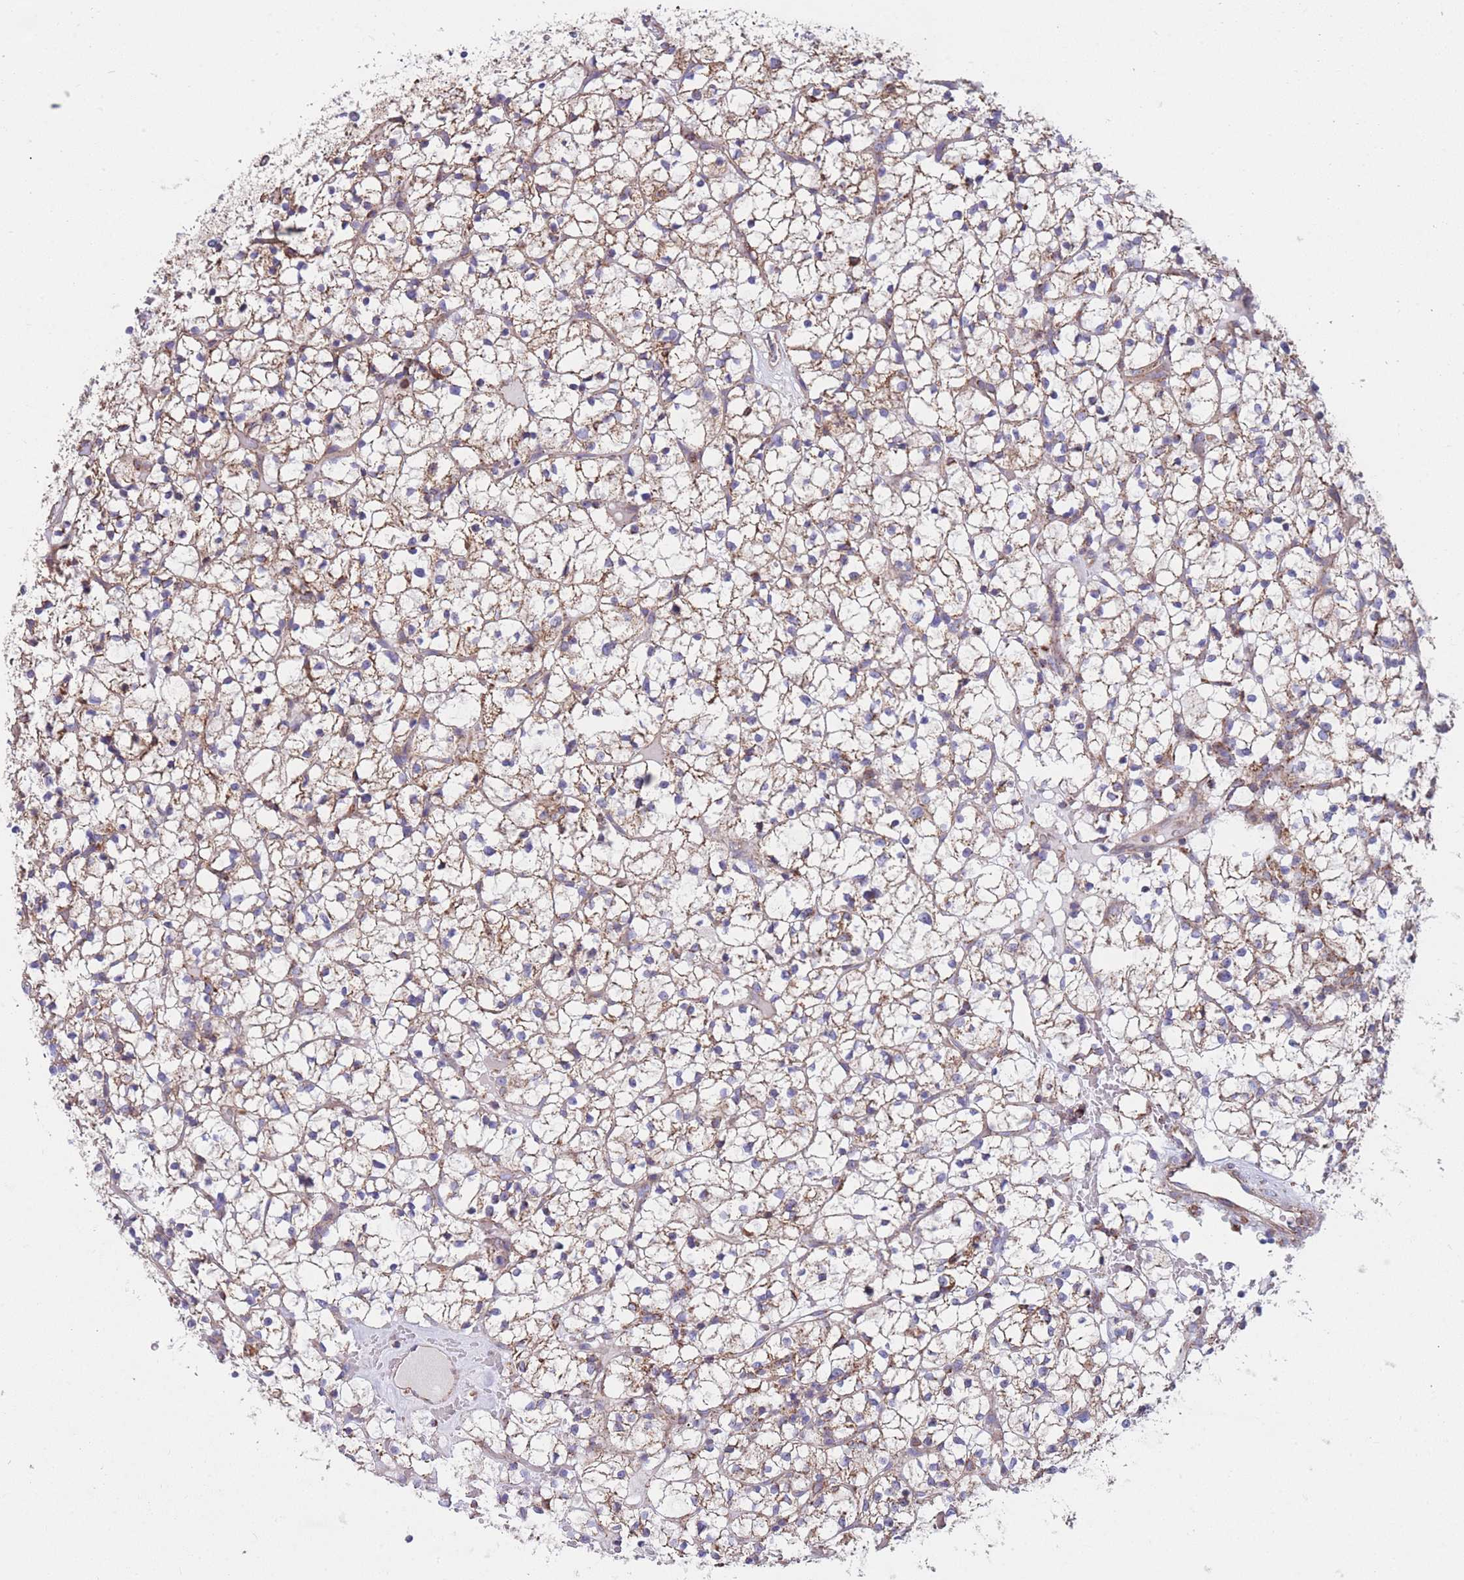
{"staining": {"intensity": "weak", "quantity": ">75%", "location": "cytoplasmic/membranous"}, "tissue": "renal cancer", "cell_type": "Tumor cells", "image_type": "cancer", "snomed": [{"axis": "morphology", "description": "Adenocarcinoma, NOS"}, {"axis": "topography", "description": "Kidney"}], "caption": "This is an image of immunohistochemistry staining of renal cancer, which shows weak expression in the cytoplasmic/membranous of tumor cells.", "gene": "FKBP8", "patient": {"sex": "female", "age": 64}}